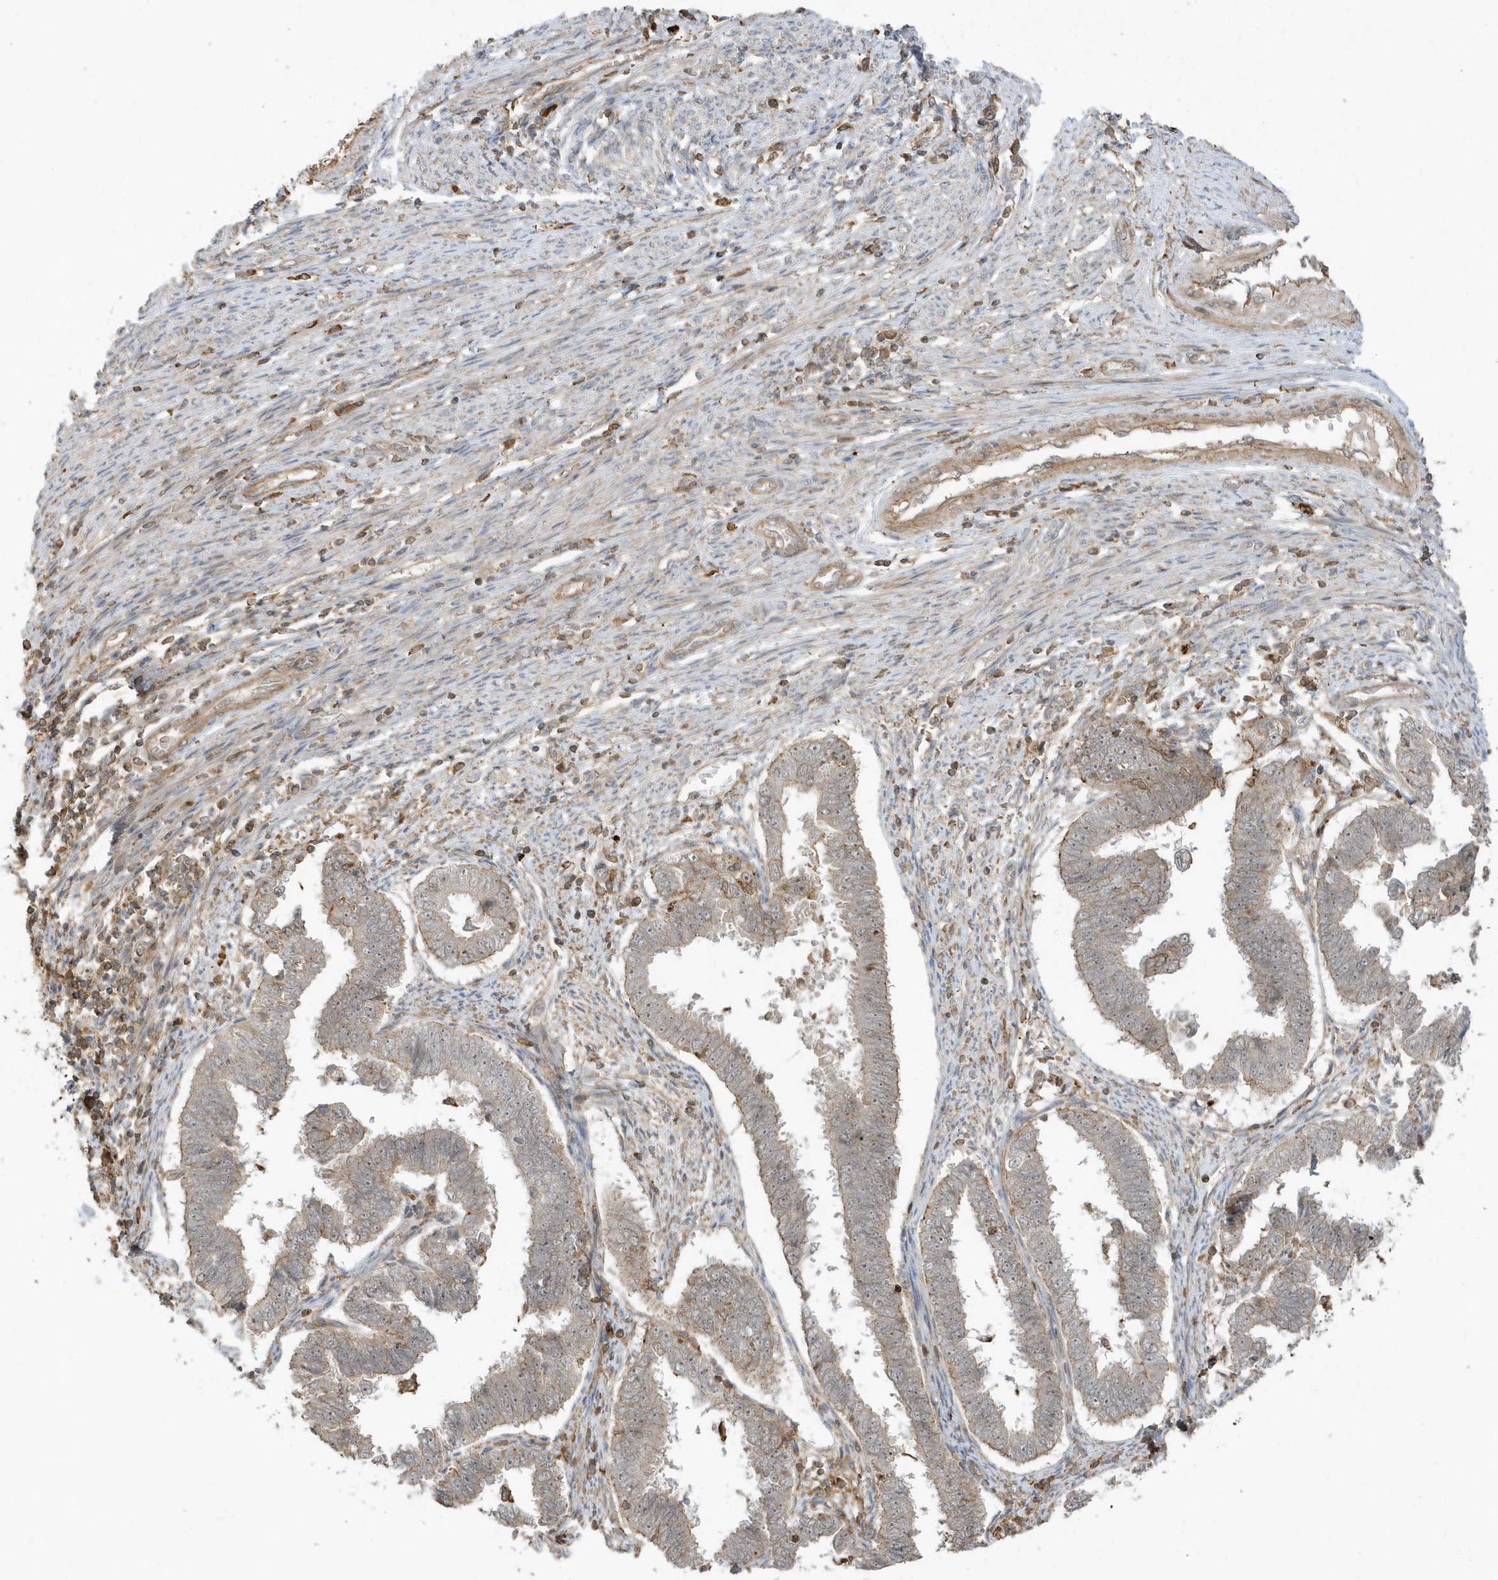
{"staining": {"intensity": "weak", "quantity": "25%-75%", "location": "cytoplasmic/membranous"}, "tissue": "endometrial cancer", "cell_type": "Tumor cells", "image_type": "cancer", "snomed": [{"axis": "morphology", "description": "Adenocarcinoma, NOS"}, {"axis": "topography", "description": "Endometrium"}], "caption": "The photomicrograph demonstrates staining of endometrial adenocarcinoma, revealing weak cytoplasmic/membranous protein expression (brown color) within tumor cells. (IHC, brightfield microscopy, high magnification).", "gene": "ZBTB8A", "patient": {"sex": "female", "age": 75}}